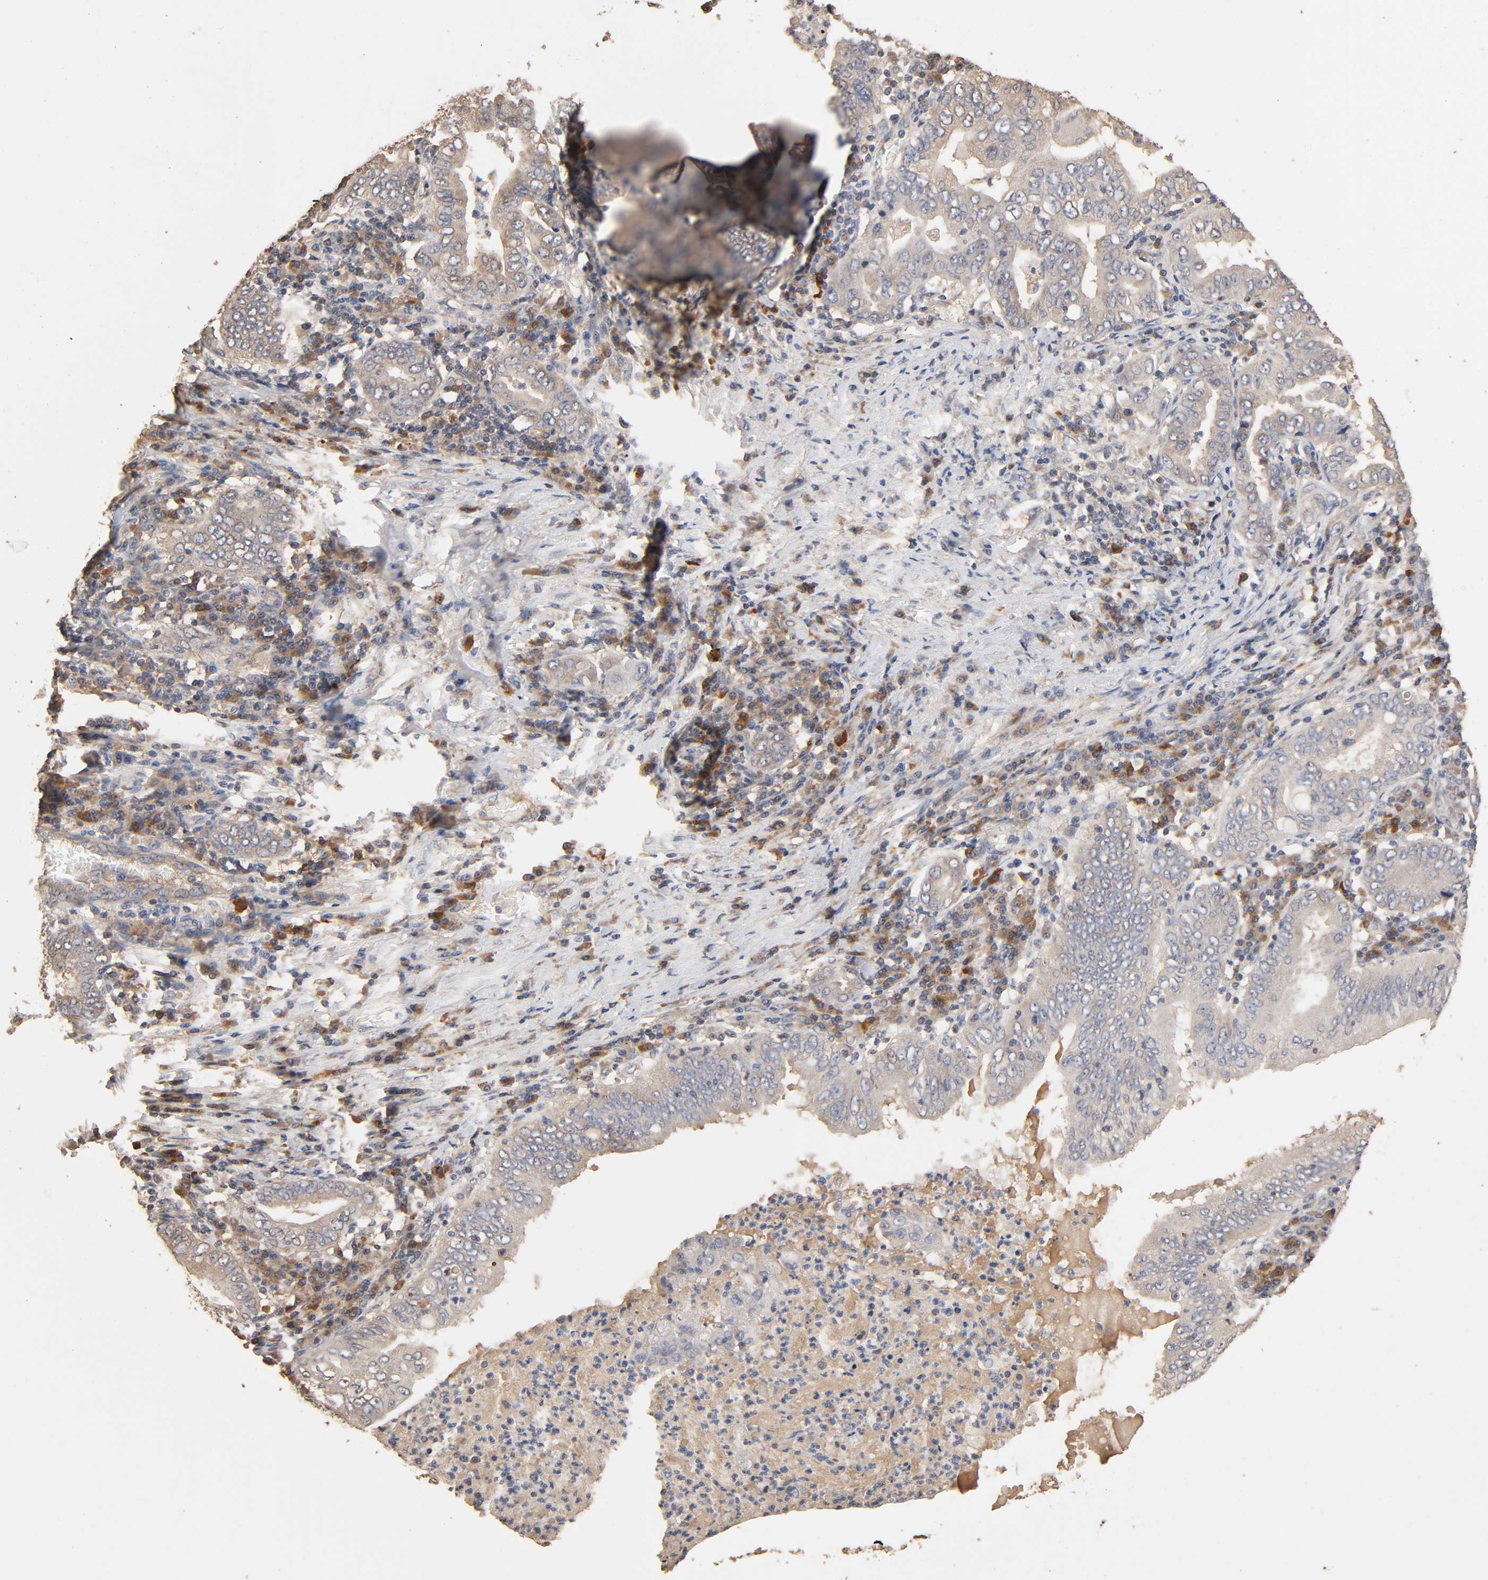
{"staining": {"intensity": "weak", "quantity": "25%-75%", "location": "cytoplasmic/membranous"}, "tissue": "stomach cancer", "cell_type": "Tumor cells", "image_type": "cancer", "snomed": [{"axis": "morphology", "description": "Normal tissue, NOS"}, {"axis": "morphology", "description": "Adenocarcinoma, NOS"}, {"axis": "topography", "description": "Esophagus"}, {"axis": "topography", "description": "Stomach, upper"}, {"axis": "topography", "description": "Peripheral nerve tissue"}], "caption": "Stomach adenocarcinoma was stained to show a protein in brown. There is low levels of weak cytoplasmic/membranous staining in approximately 25%-75% of tumor cells.", "gene": "ARHGEF7", "patient": {"sex": "male", "age": 62}}